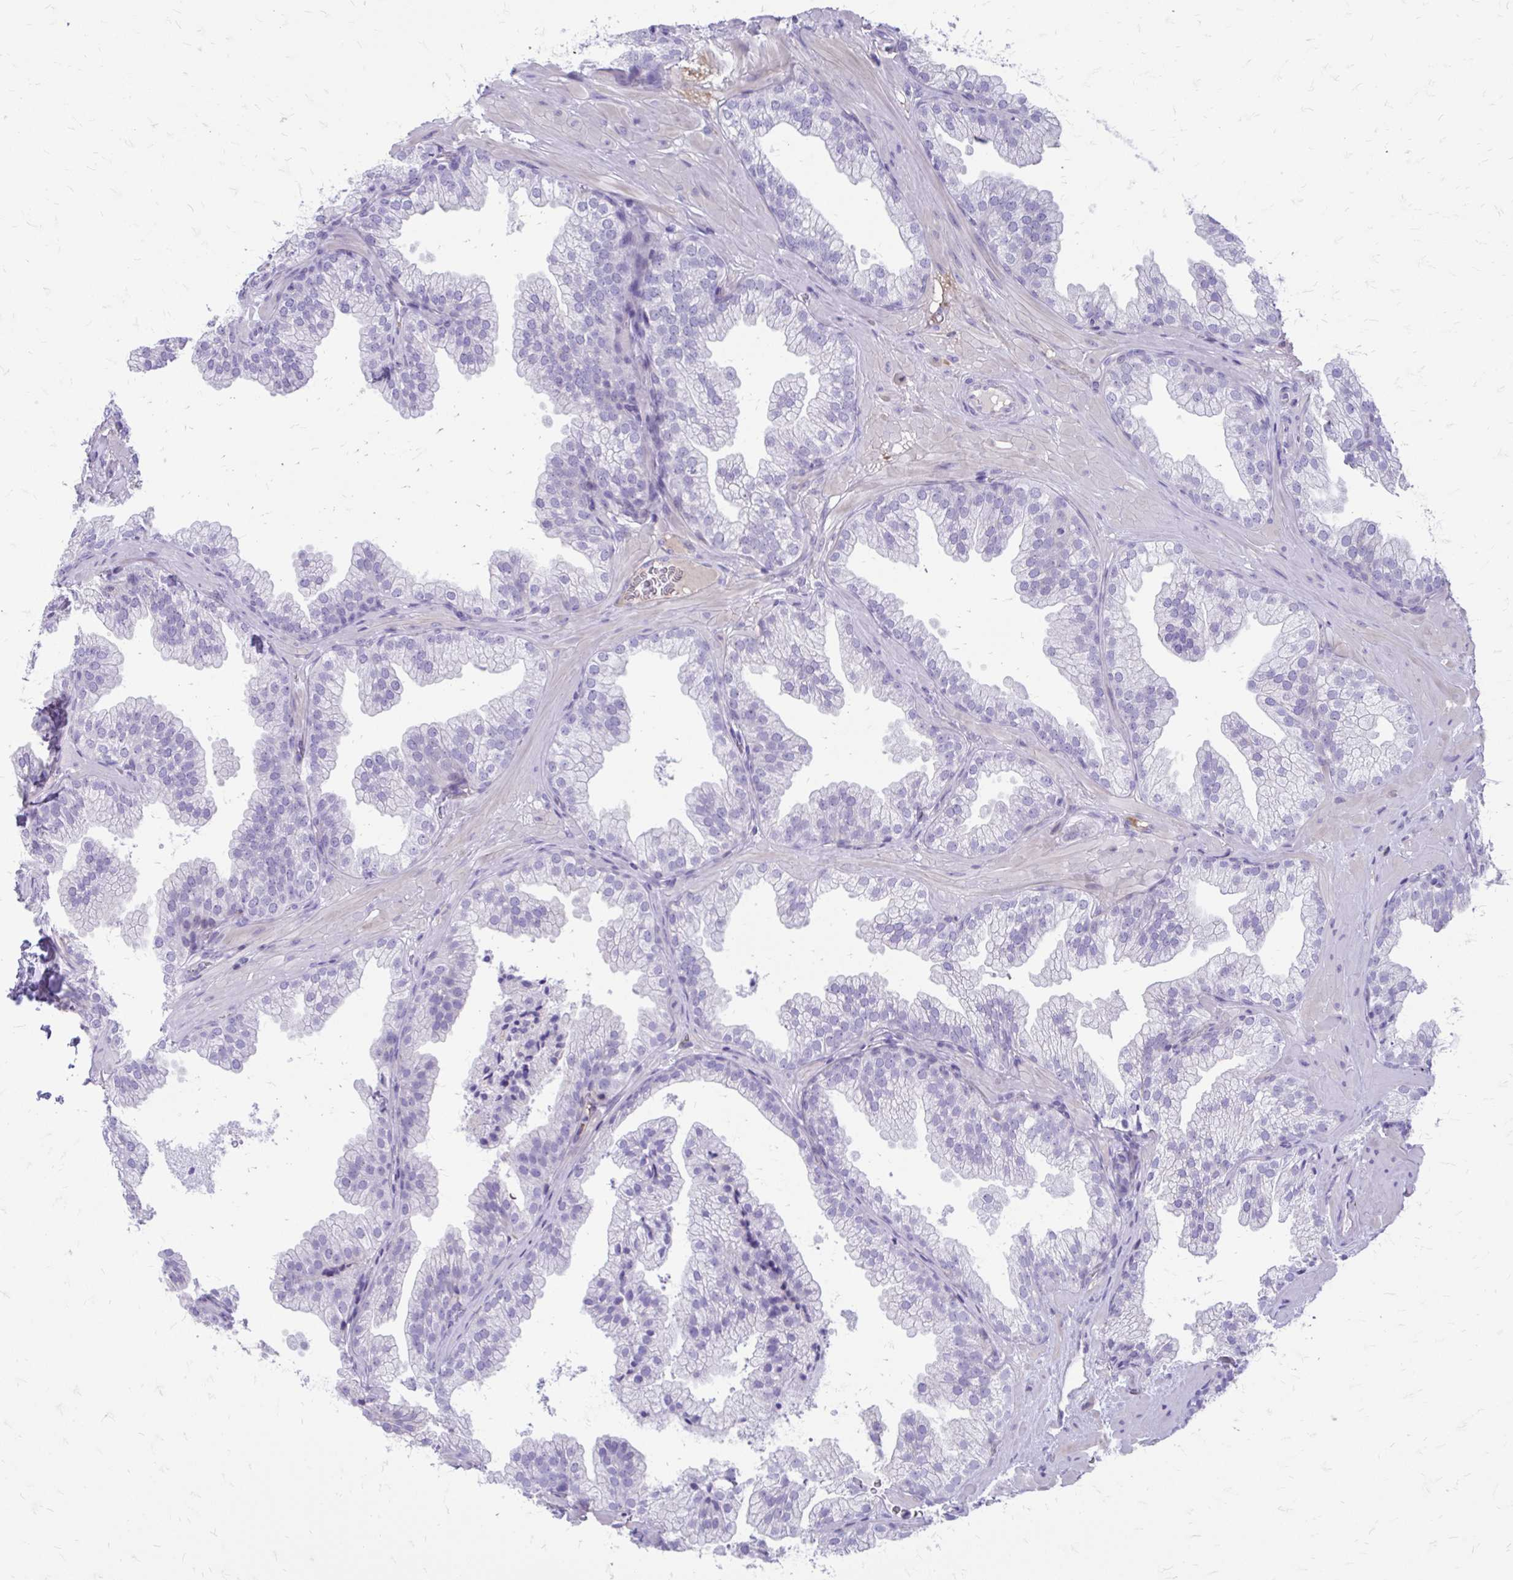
{"staining": {"intensity": "negative", "quantity": "none", "location": "none"}, "tissue": "prostate", "cell_type": "Glandular cells", "image_type": "normal", "snomed": [{"axis": "morphology", "description": "Normal tissue, NOS"}, {"axis": "topography", "description": "Prostate"}], "caption": "This is an IHC image of normal prostate. There is no expression in glandular cells.", "gene": "SIGLEC11", "patient": {"sex": "male", "age": 37}}